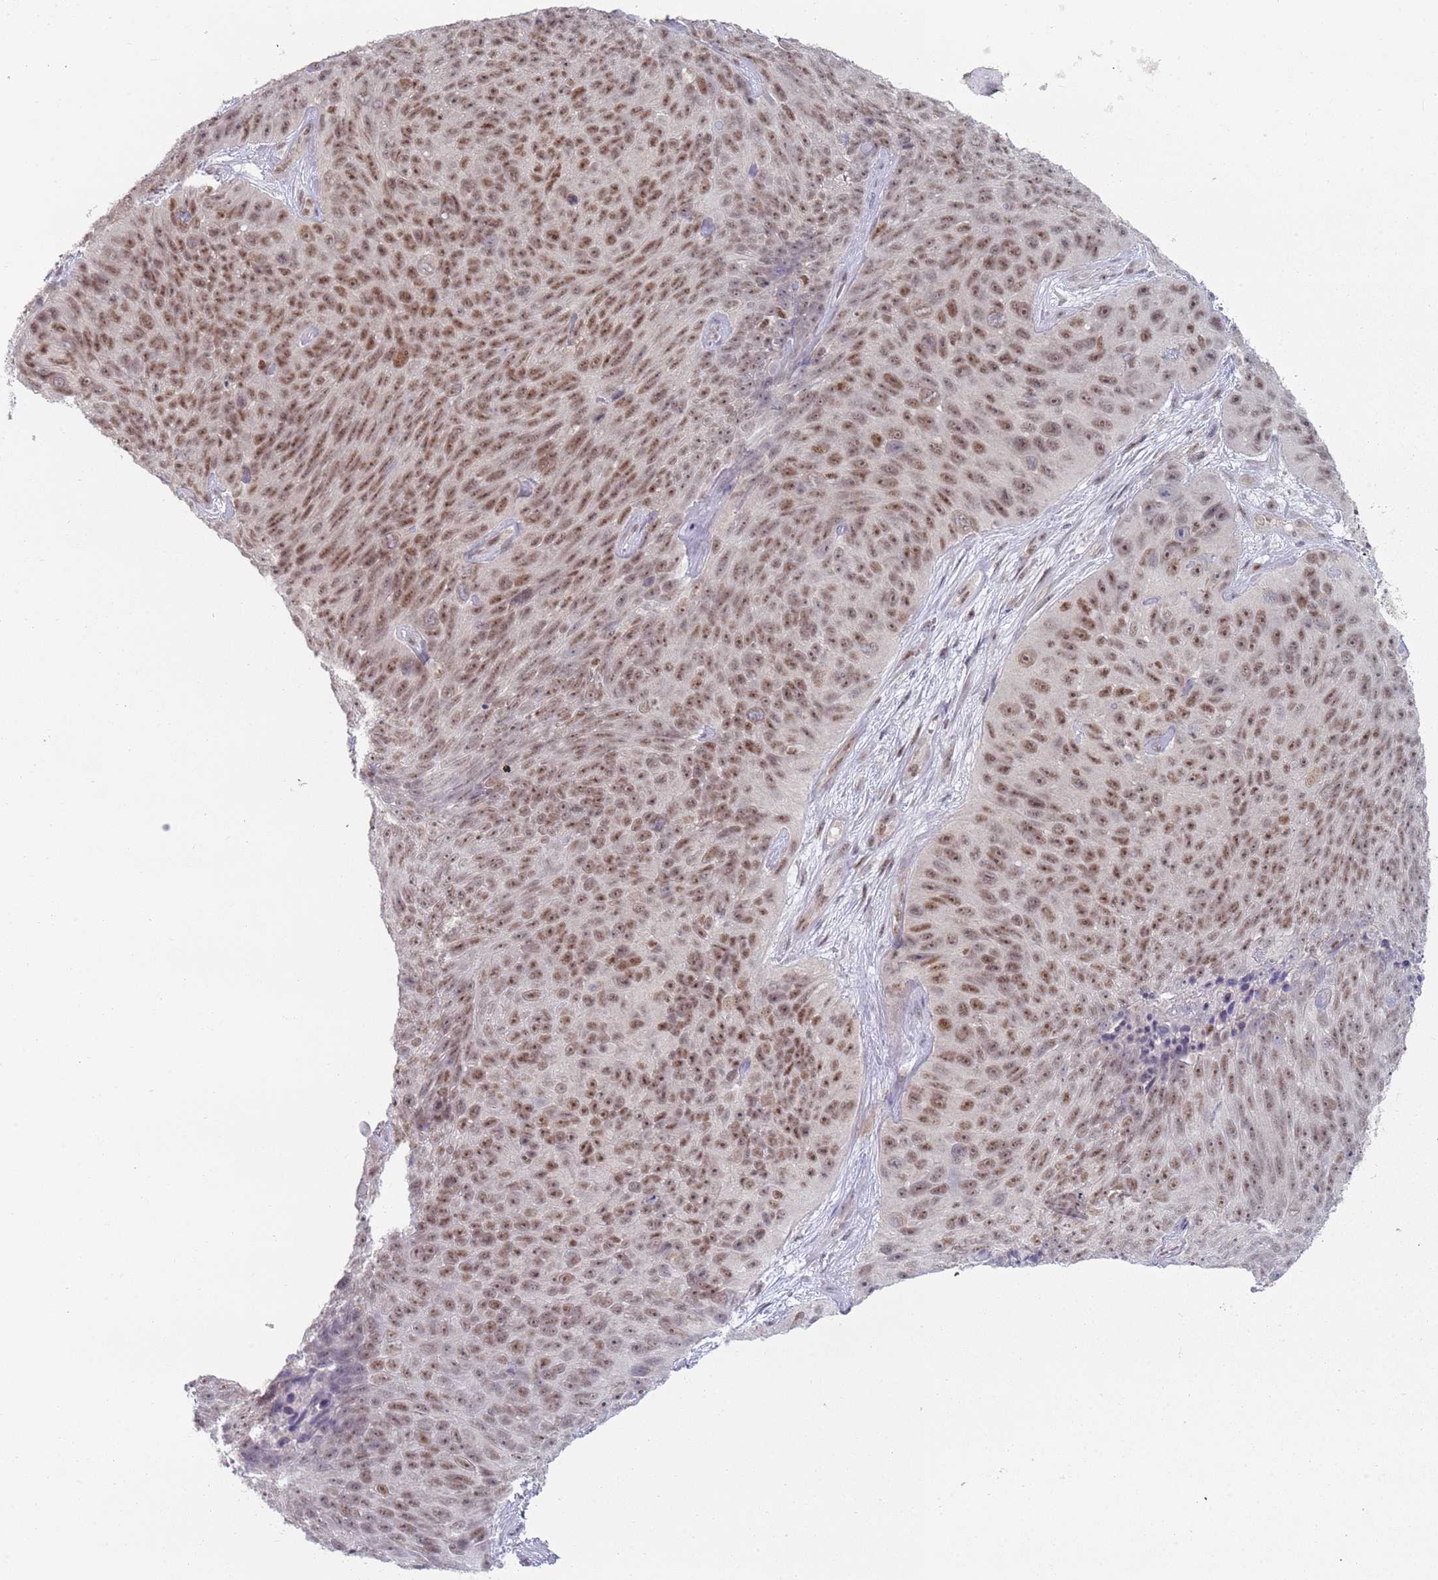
{"staining": {"intensity": "moderate", "quantity": ">75%", "location": "nuclear"}, "tissue": "skin cancer", "cell_type": "Tumor cells", "image_type": "cancer", "snomed": [{"axis": "morphology", "description": "Squamous cell carcinoma, NOS"}, {"axis": "topography", "description": "Skin"}], "caption": "Skin cancer (squamous cell carcinoma) stained with DAB immunohistochemistry reveals medium levels of moderate nuclear positivity in about >75% of tumor cells. The staining is performed using DAB brown chromogen to label protein expression. The nuclei are counter-stained blue using hematoxylin.", "gene": "SMARCAL1", "patient": {"sex": "female", "age": 87}}